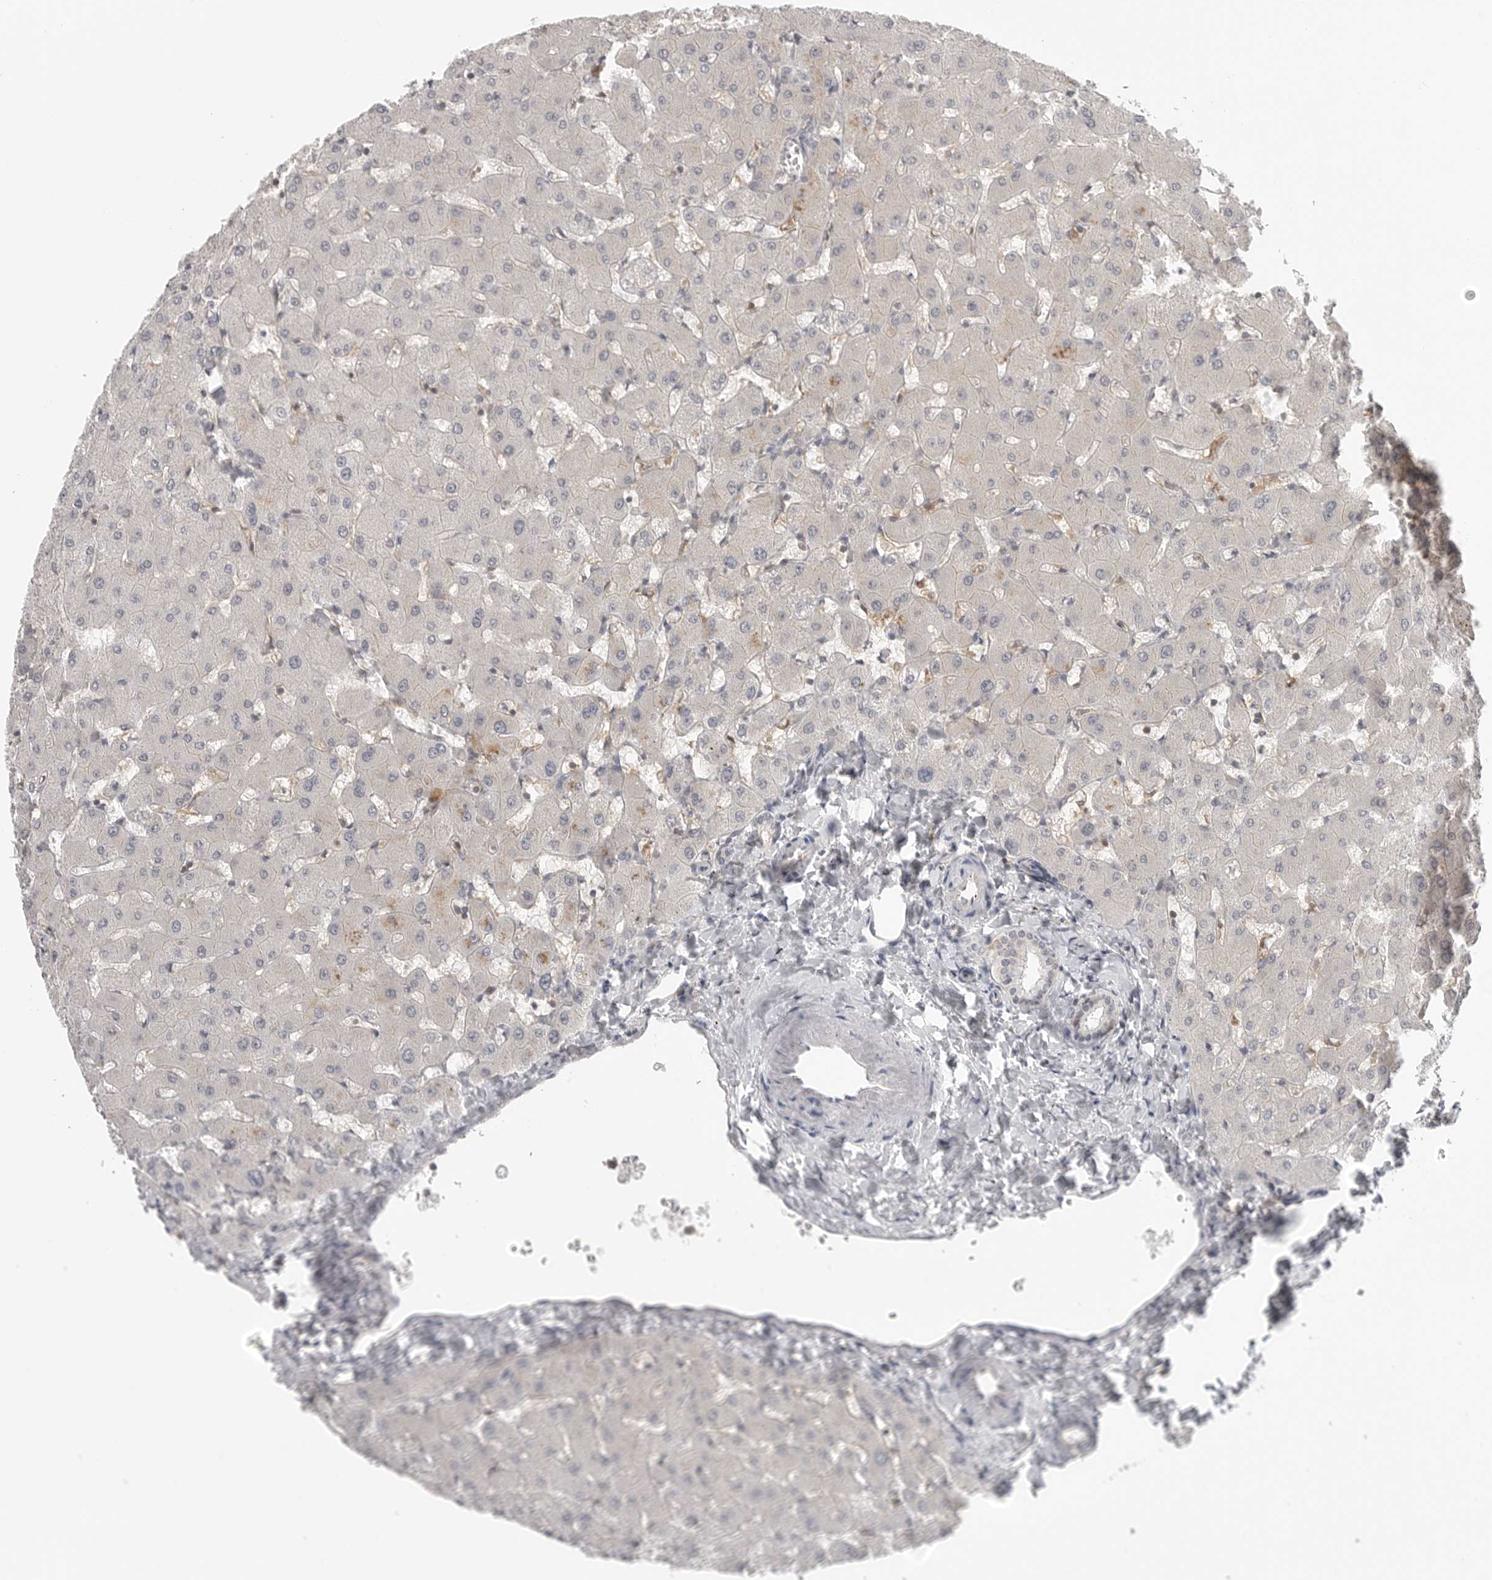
{"staining": {"intensity": "negative", "quantity": "none", "location": "none"}, "tissue": "liver", "cell_type": "Cholangiocytes", "image_type": "normal", "snomed": [{"axis": "morphology", "description": "Normal tissue, NOS"}, {"axis": "topography", "description": "Liver"}], "caption": "Benign liver was stained to show a protein in brown. There is no significant staining in cholangiocytes. (DAB immunohistochemistry with hematoxylin counter stain).", "gene": "IFNGR1", "patient": {"sex": "female", "age": 63}}